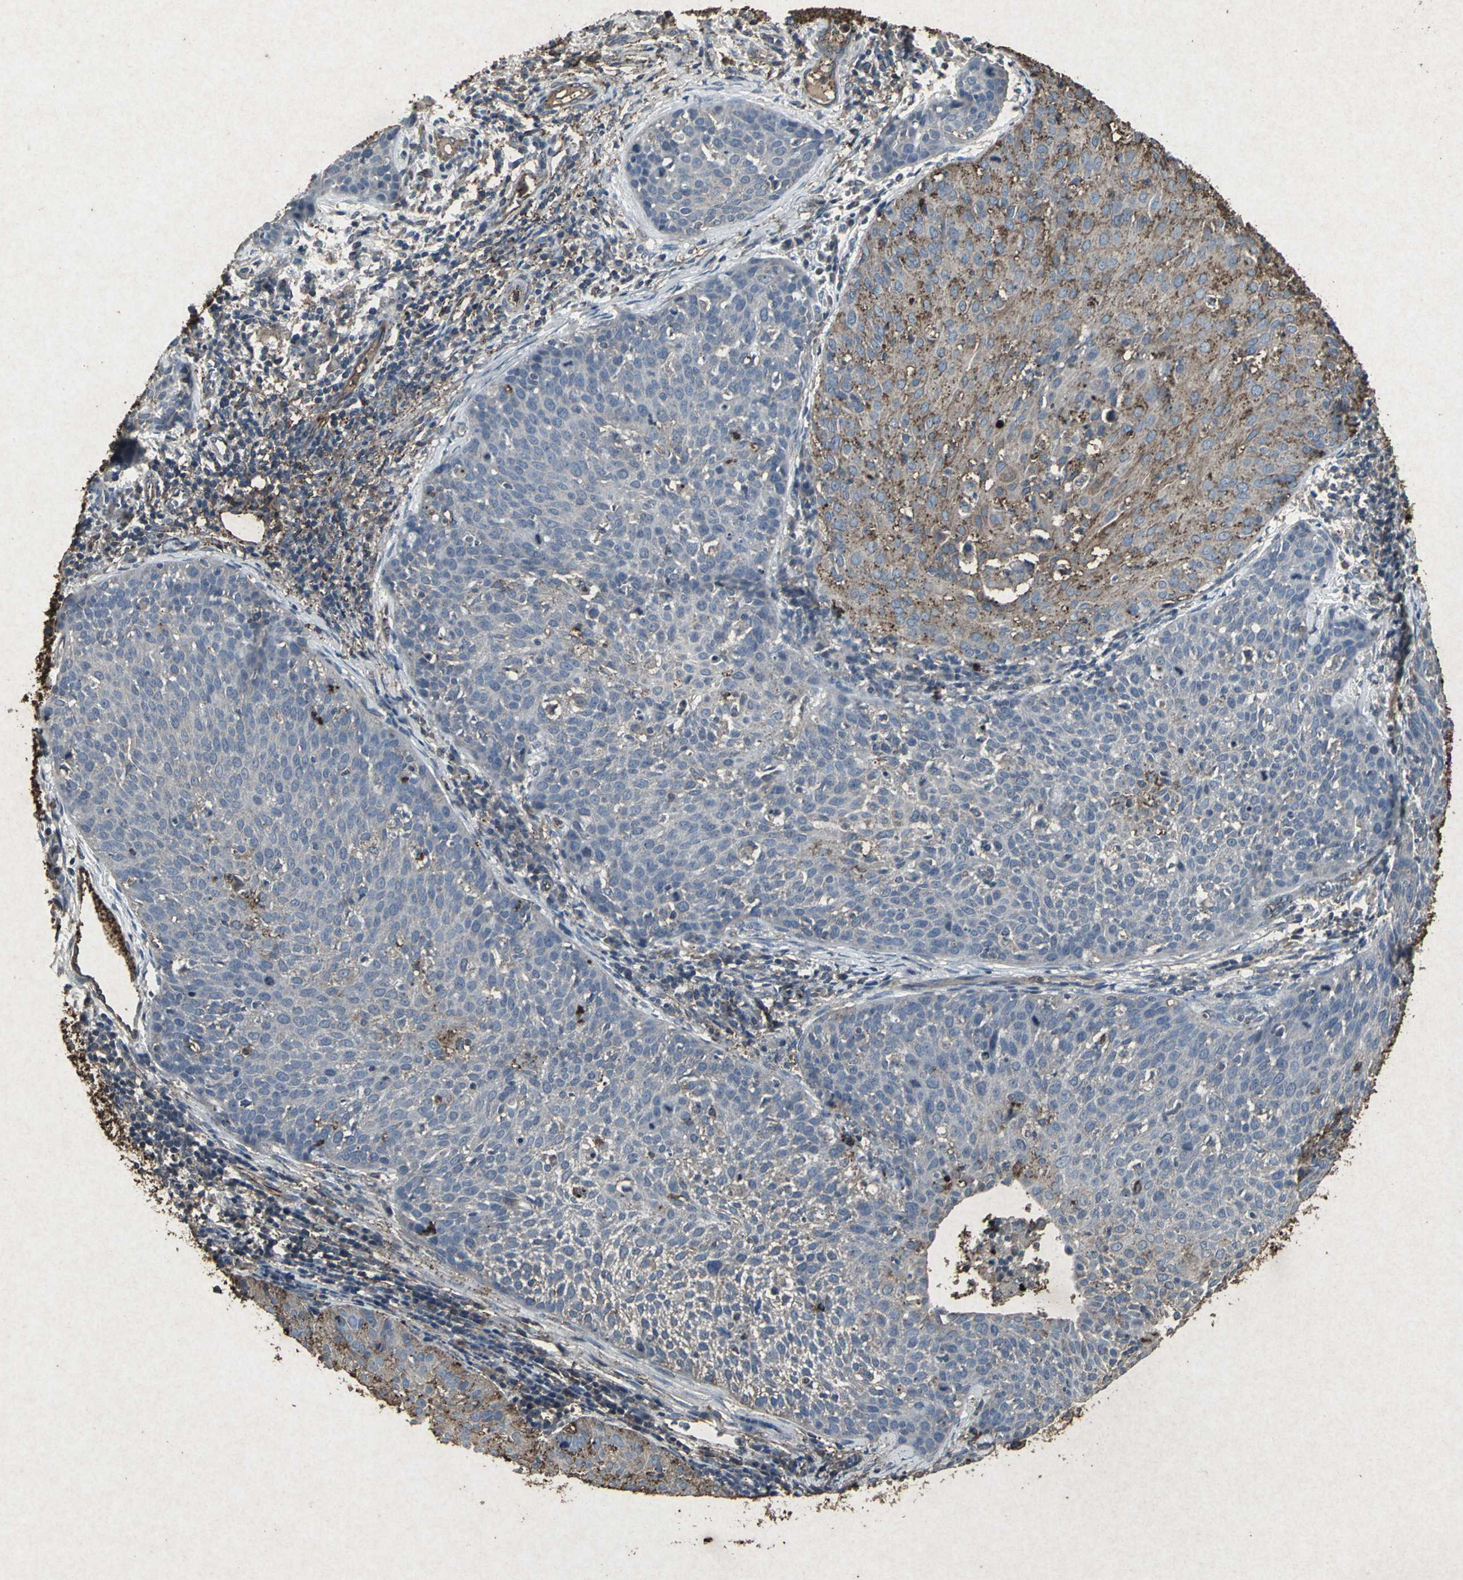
{"staining": {"intensity": "strong", "quantity": "<25%", "location": "cytoplasmic/membranous"}, "tissue": "cervical cancer", "cell_type": "Tumor cells", "image_type": "cancer", "snomed": [{"axis": "morphology", "description": "Squamous cell carcinoma, NOS"}, {"axis": "topography", "description": "Cervix"}], "caption": "High-power microscopy captured an IHC image of cervical cancer (squamous cell carcinoma), revealing strong cytoplasmic/membranous staining in approximately <25% of tumor cells. (brown staining indicates protein expression, while blue staining denotes nuclei).", "gene": "CCR9", "patient": {"sex": "female", "age": 38}}